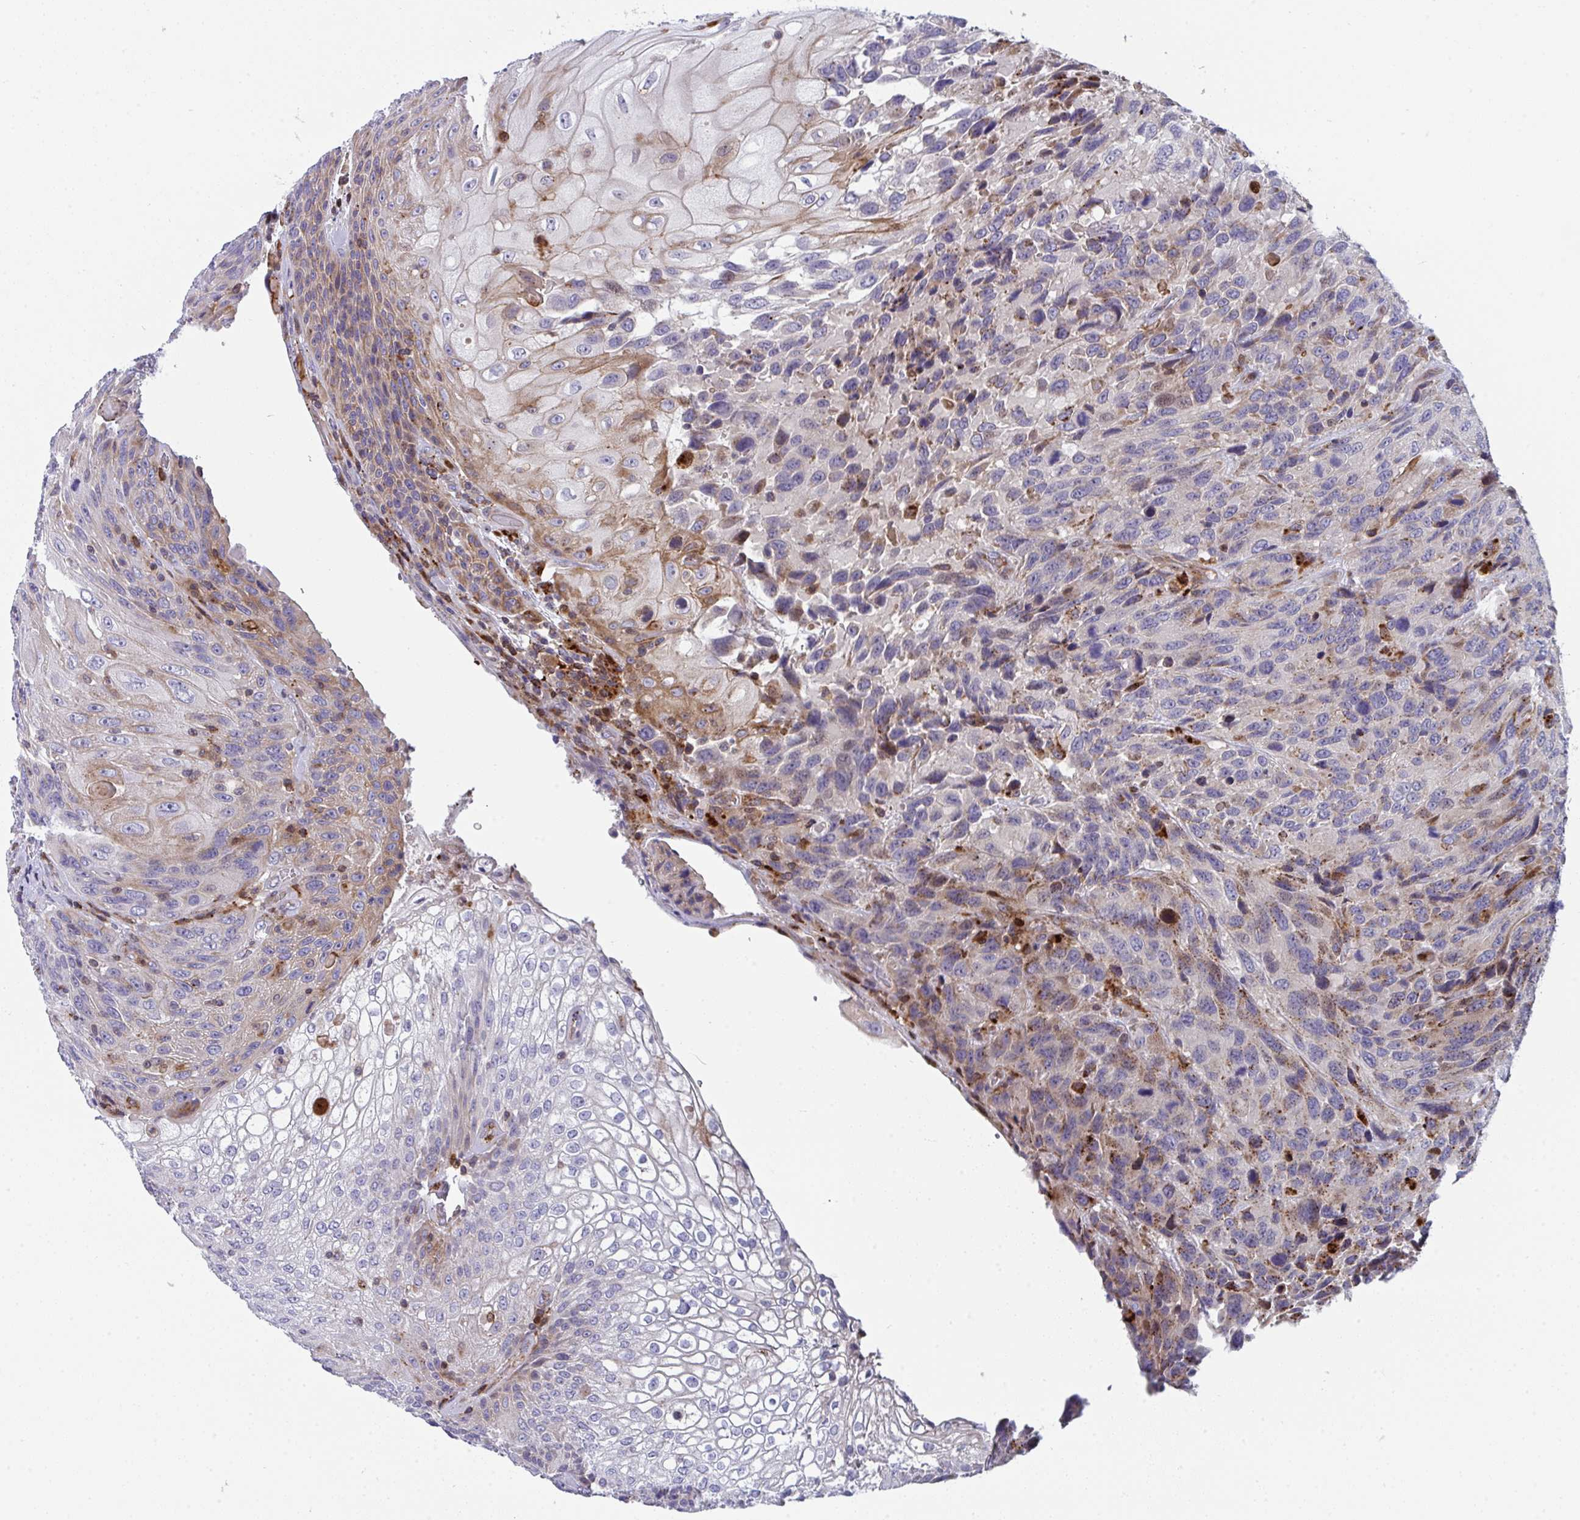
{"staining": {"intensity": "moderate", "quantity": "<25%", "location": "cytoplasmic/membranous"}, "tissue": "urothelial cancer", "cell_type": "Tumor cells", "image_type": "cancer", "snomed": [{"axis": "morphology", "description": "Urothelial carcinoma, High grade"}, {"axis": "topography", "description": "Urinary bladder"}], "caption": "Immunohistochemistry (IHC) micrograph of neoplastic tissue: human urothelial cancer stained using IHC shows low levels of moderate protein expression localized specifically in the cytoplasmic/membranous of tumor cells, appearing as a cytoplasmic/membranous brown color.", "gene": "AOC2", "patient": {"sex": "female", "age": 70}}